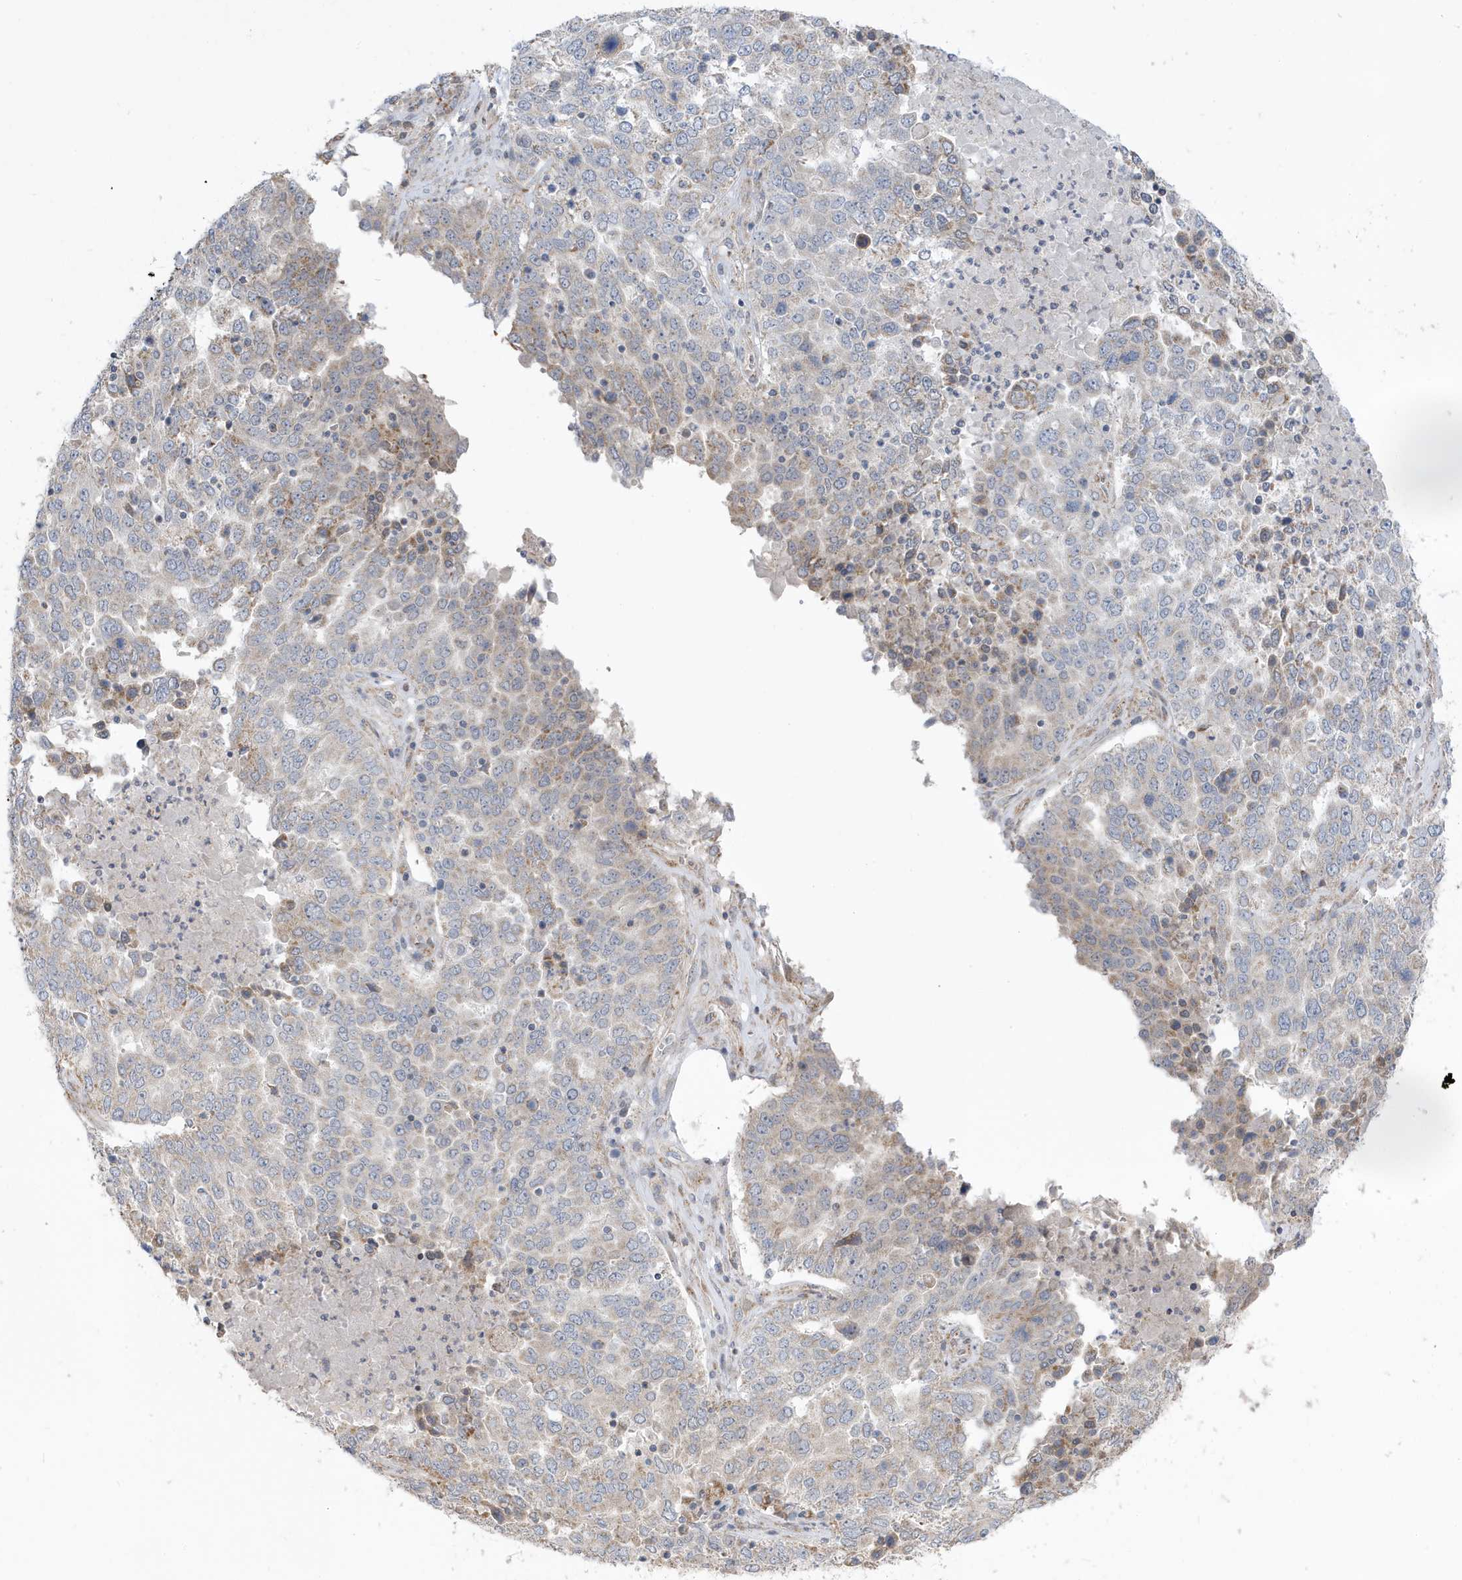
{"staining": {"intensity": "weak", "quantity": "<25%", "location": "cytoplasmic/membranous"}, "tissue": "ovarian cancer", "cell_type": "Tumor cells", "image_type": "cancer", "snomed": [{"axis": "morphology", "description": "Carcinoma, endometroid"}, {"axis": "topography", "description": "Ovary"}], "caption": "IHC histopathology image of human ovarian endometroid carcinoma stained for a protein (brown), which exhibits no staining in tumor cells.", "gene": "ATP13A5", "patient": {"sex": "female", "age": 62}}